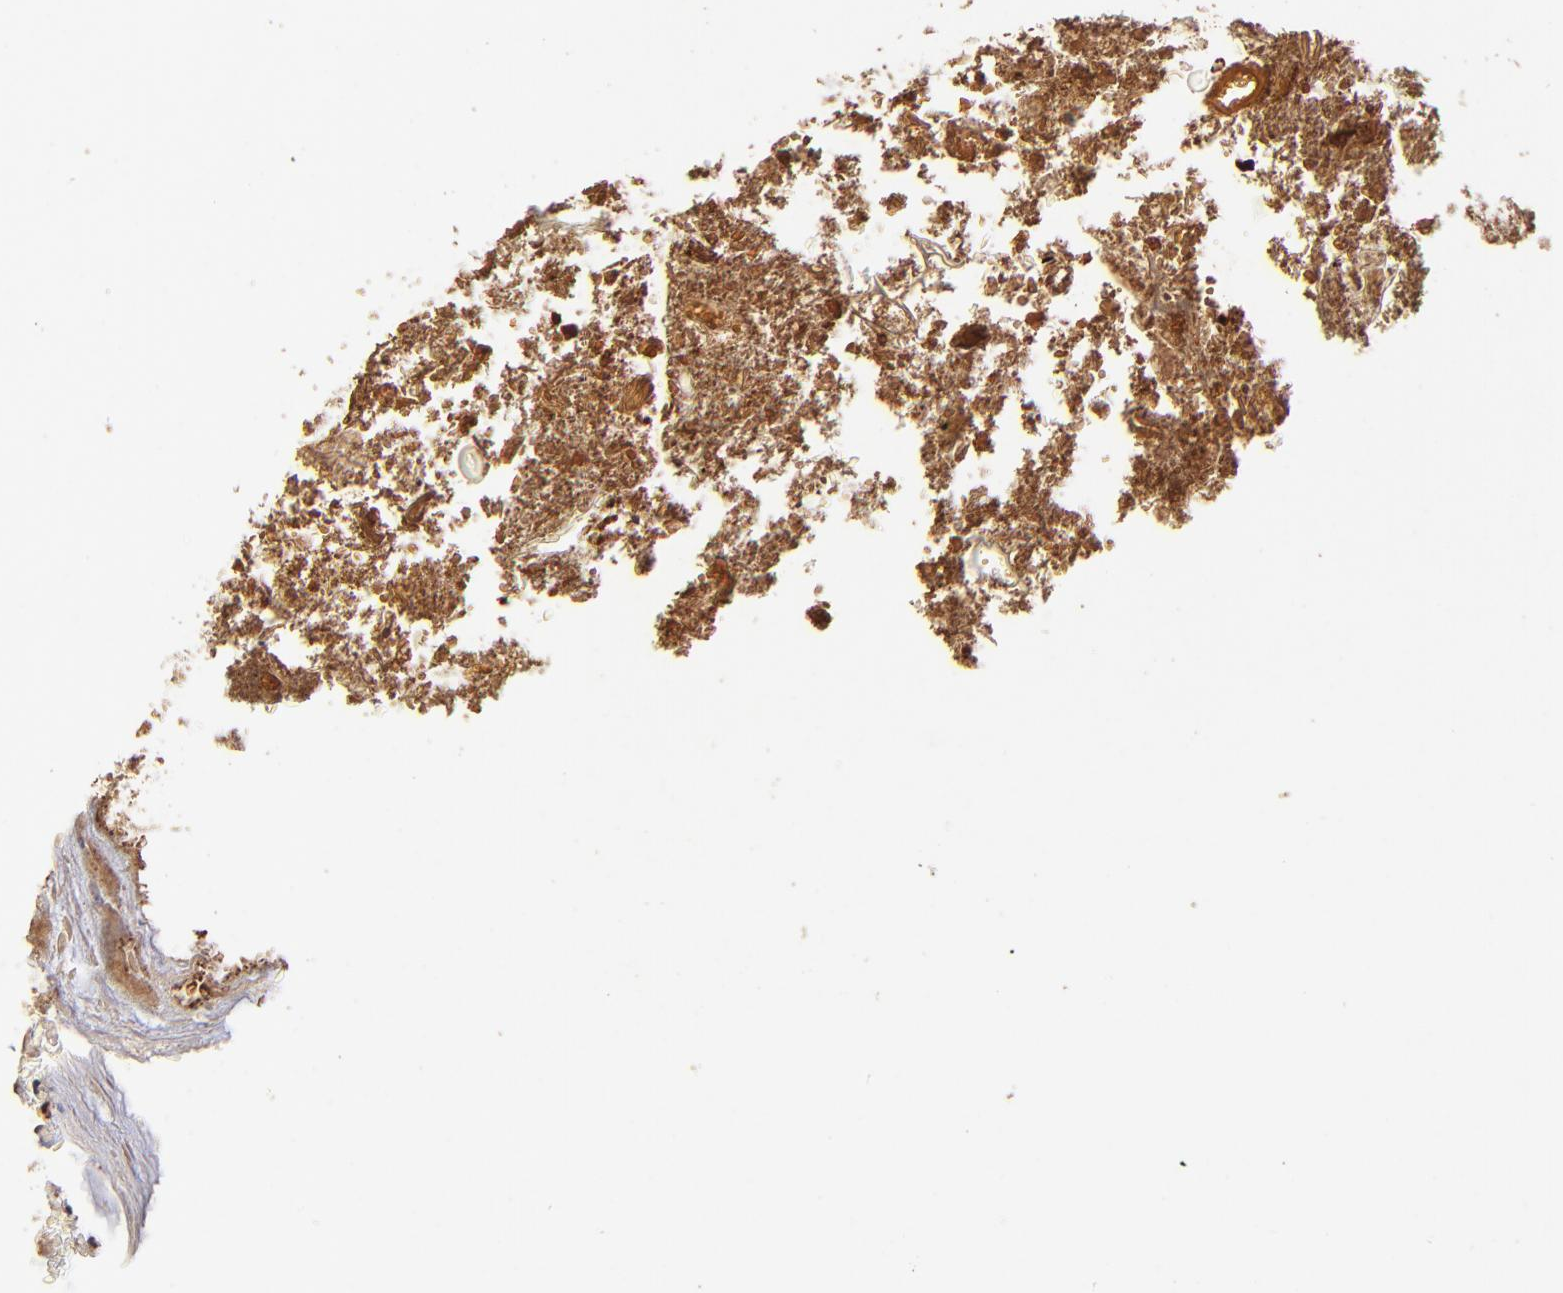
{"staining": {"intensity": "strong", "quantity": ">75%", "location": "cytoplasmic/membranous,nuclear"}, "tissue": "appendix", "cell_type": "Glandular cells", "image_type": "normal", "snomed": [{"axis": "morphology", "description": "Normal tissue, NOS"}, {"axis": "topography", "description": "Appendix"}], "caption": "Brown immunohistochemical staining in benign appendix demonstrates strong cytoplasmic/membranous,nuclear expression in about >75% of glandular cells. (Stains: DAB (3,3'-diaminobenzidine) in brown, nuclei in blue, Microscopy: brightfield microscopy at high magnification).", "gene": "MED12", "patient": {"sex": "female", "age": 10}}